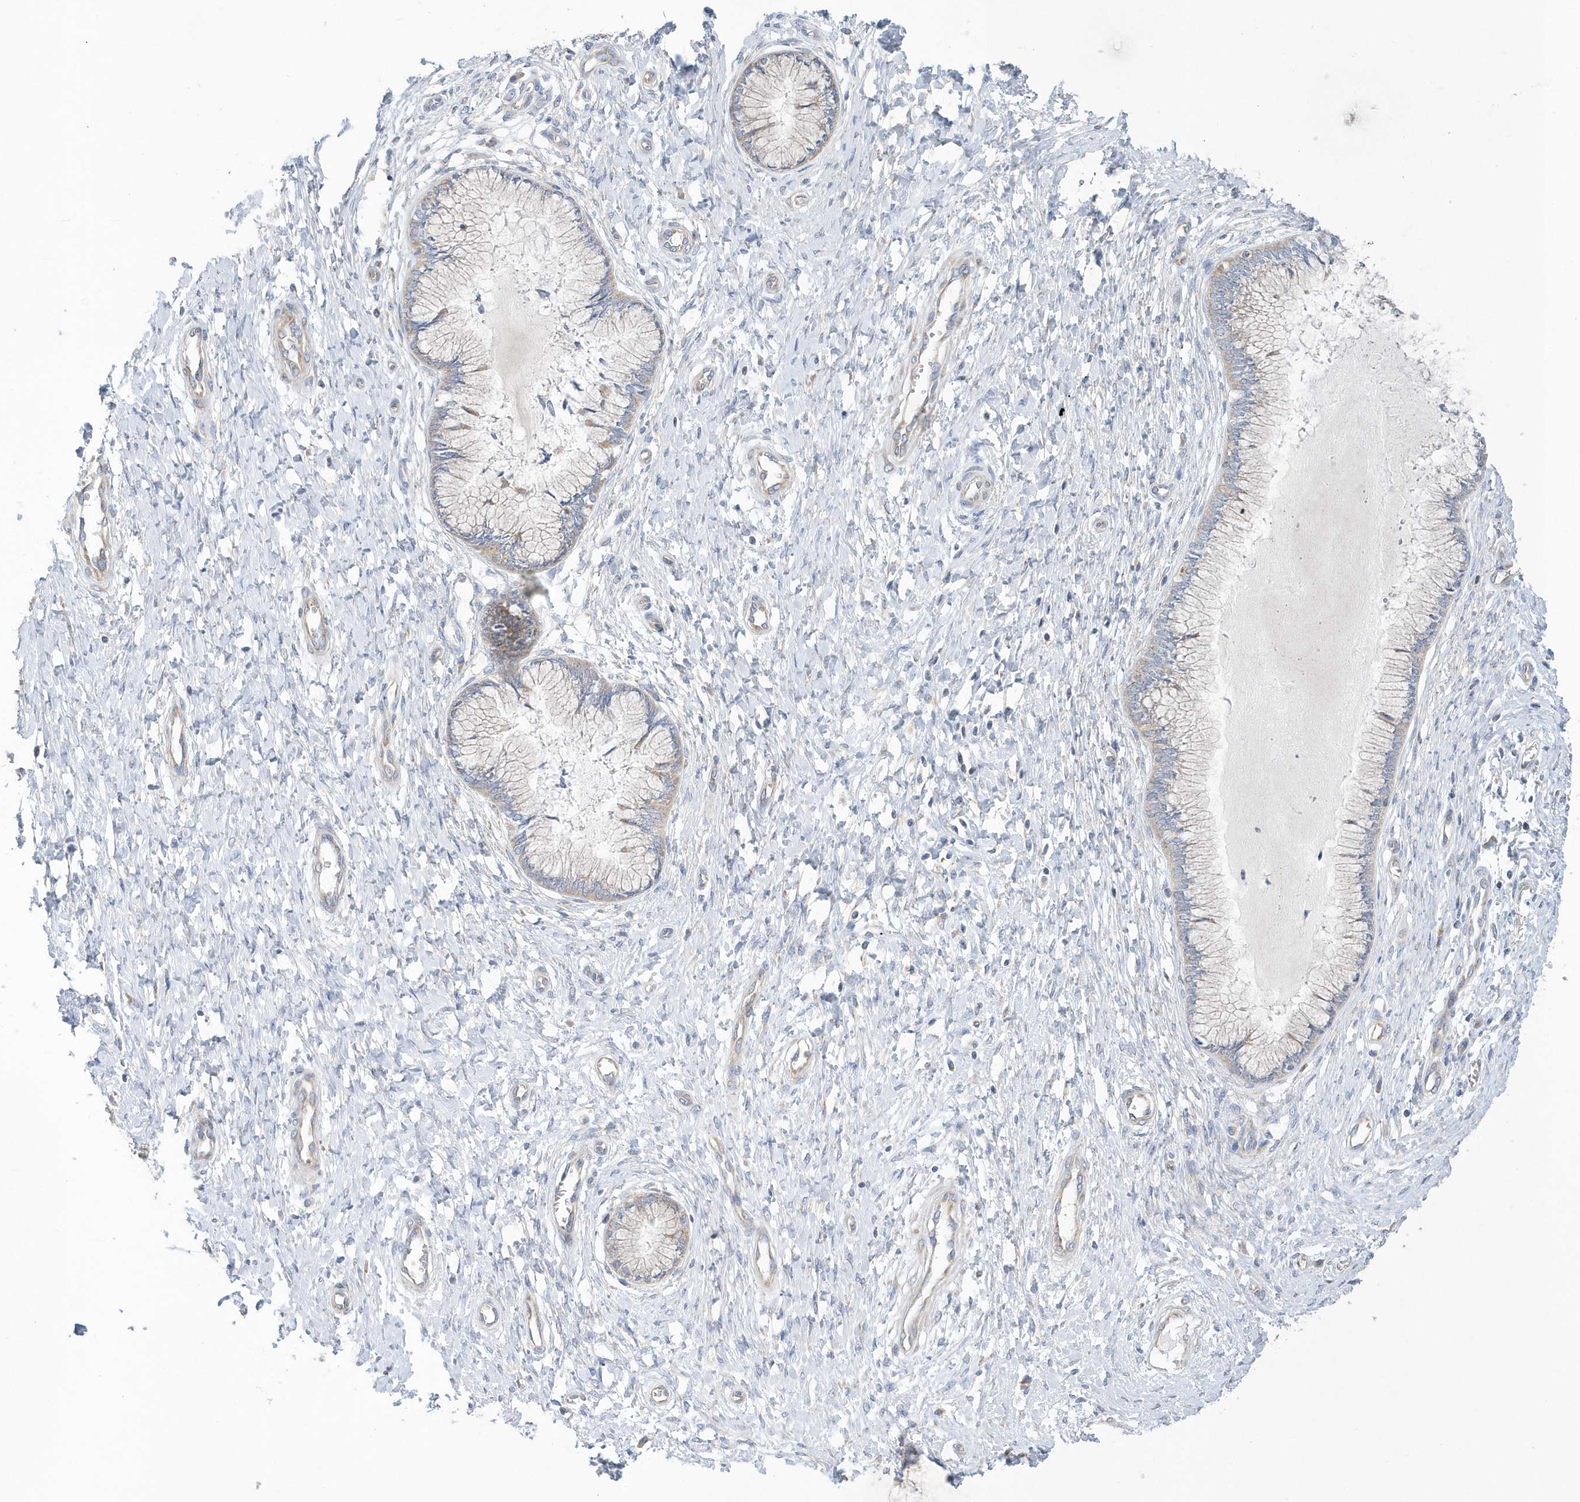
{"staining": {"intensity": "weak", "quantity": "<25%", "location": "cytoplasmic/membranous"}, "tissue": "cervix", "cell_type": "Glandular cells", "image_type": "normal", "snomed": [{"axis": "morphology", "description": "Normal tissue, NOS"}, {"axis": "topography", "description": "Cervix"}], "caption": "The image exhibits no significant expression in glandular cells of cervix.", "gene": "SPATA5", "patient": {"sex": "female", "age": 55}}